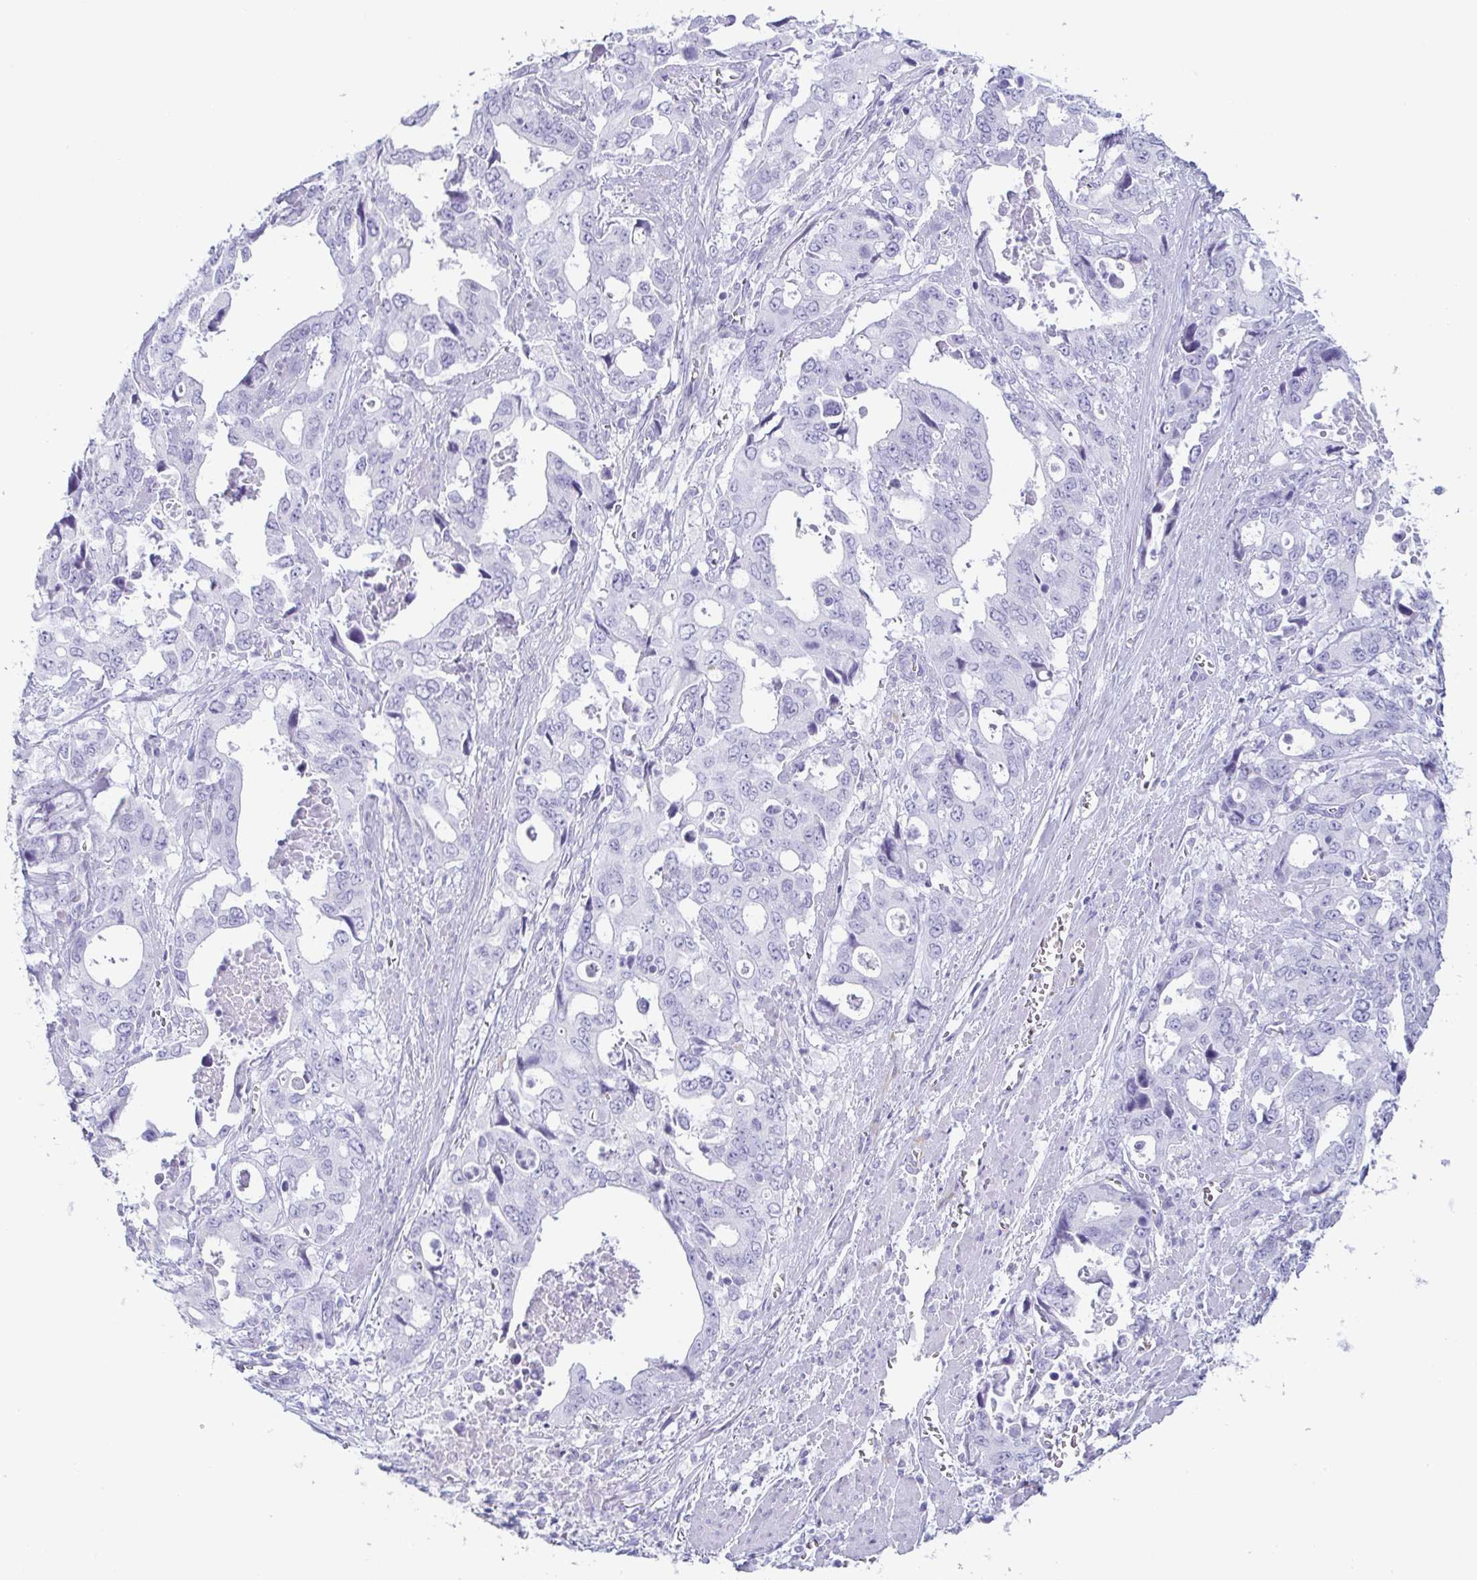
{"staining": {"intensity": "negative", "quantity": "none", "location": "none"}, "tissue": "stomach cancer", "cell_type": "Tumor cells", "image_type": "cancer", "snomed": [{"axis": "morphology", "description": "Adenocarcinoma, NOS"}, {"axis": "topography", "description": "Stomach, upper"}], "caption": "The immunohistochemistry (IHC) histopathology image has no significant expression in tumor cells of stomach cancer (adenocarcinoma) tissue. (Brightfield microscopy of DAB (3,3'-diaminobenzidine) immunohistochemistry (IHC) at high magnification).", "gene": "PRR27", "patient": {"sex": "male", "age": 74}}